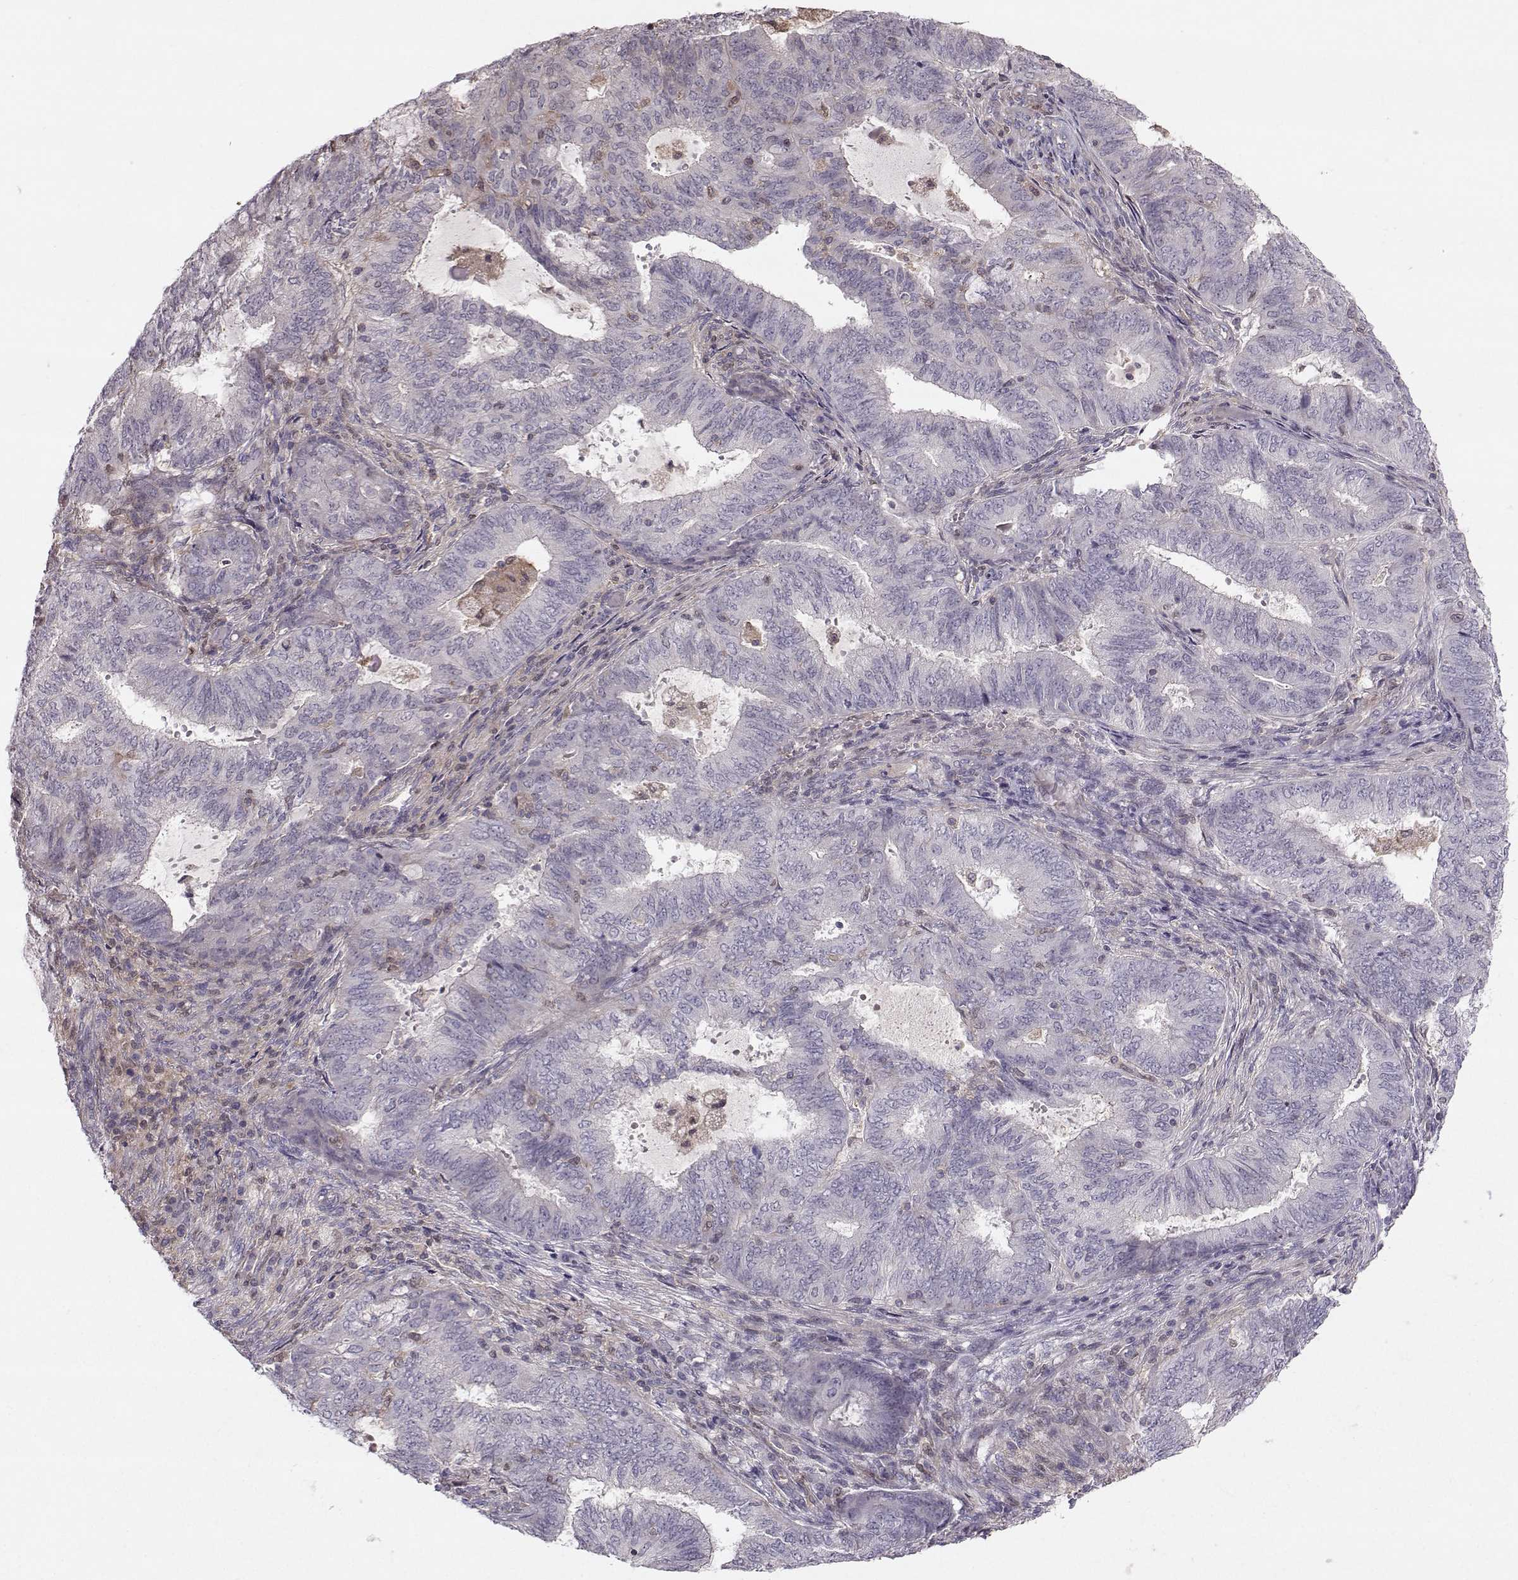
{"staining": {"intensity": "negative", "quantity": "none", "location": "none"}, "tissue": "endometrial cancer", "cell_type": "Tumor cells", "image_type": "cancer", "snomed": [{"axis": "morphology", "description": "Adenocarcinoma, NOS"}, {"axis": "topography", "description": "Endometrium"}], "caption": "Immunohistochemical staining of human endometrial cancer shows no significant staining in tumor cells. (DAB (3,3'-diaminobenzidine) IHC, high magnification).", "gene": "ASB16", "patient": {"sex": "female", "age": 62}}